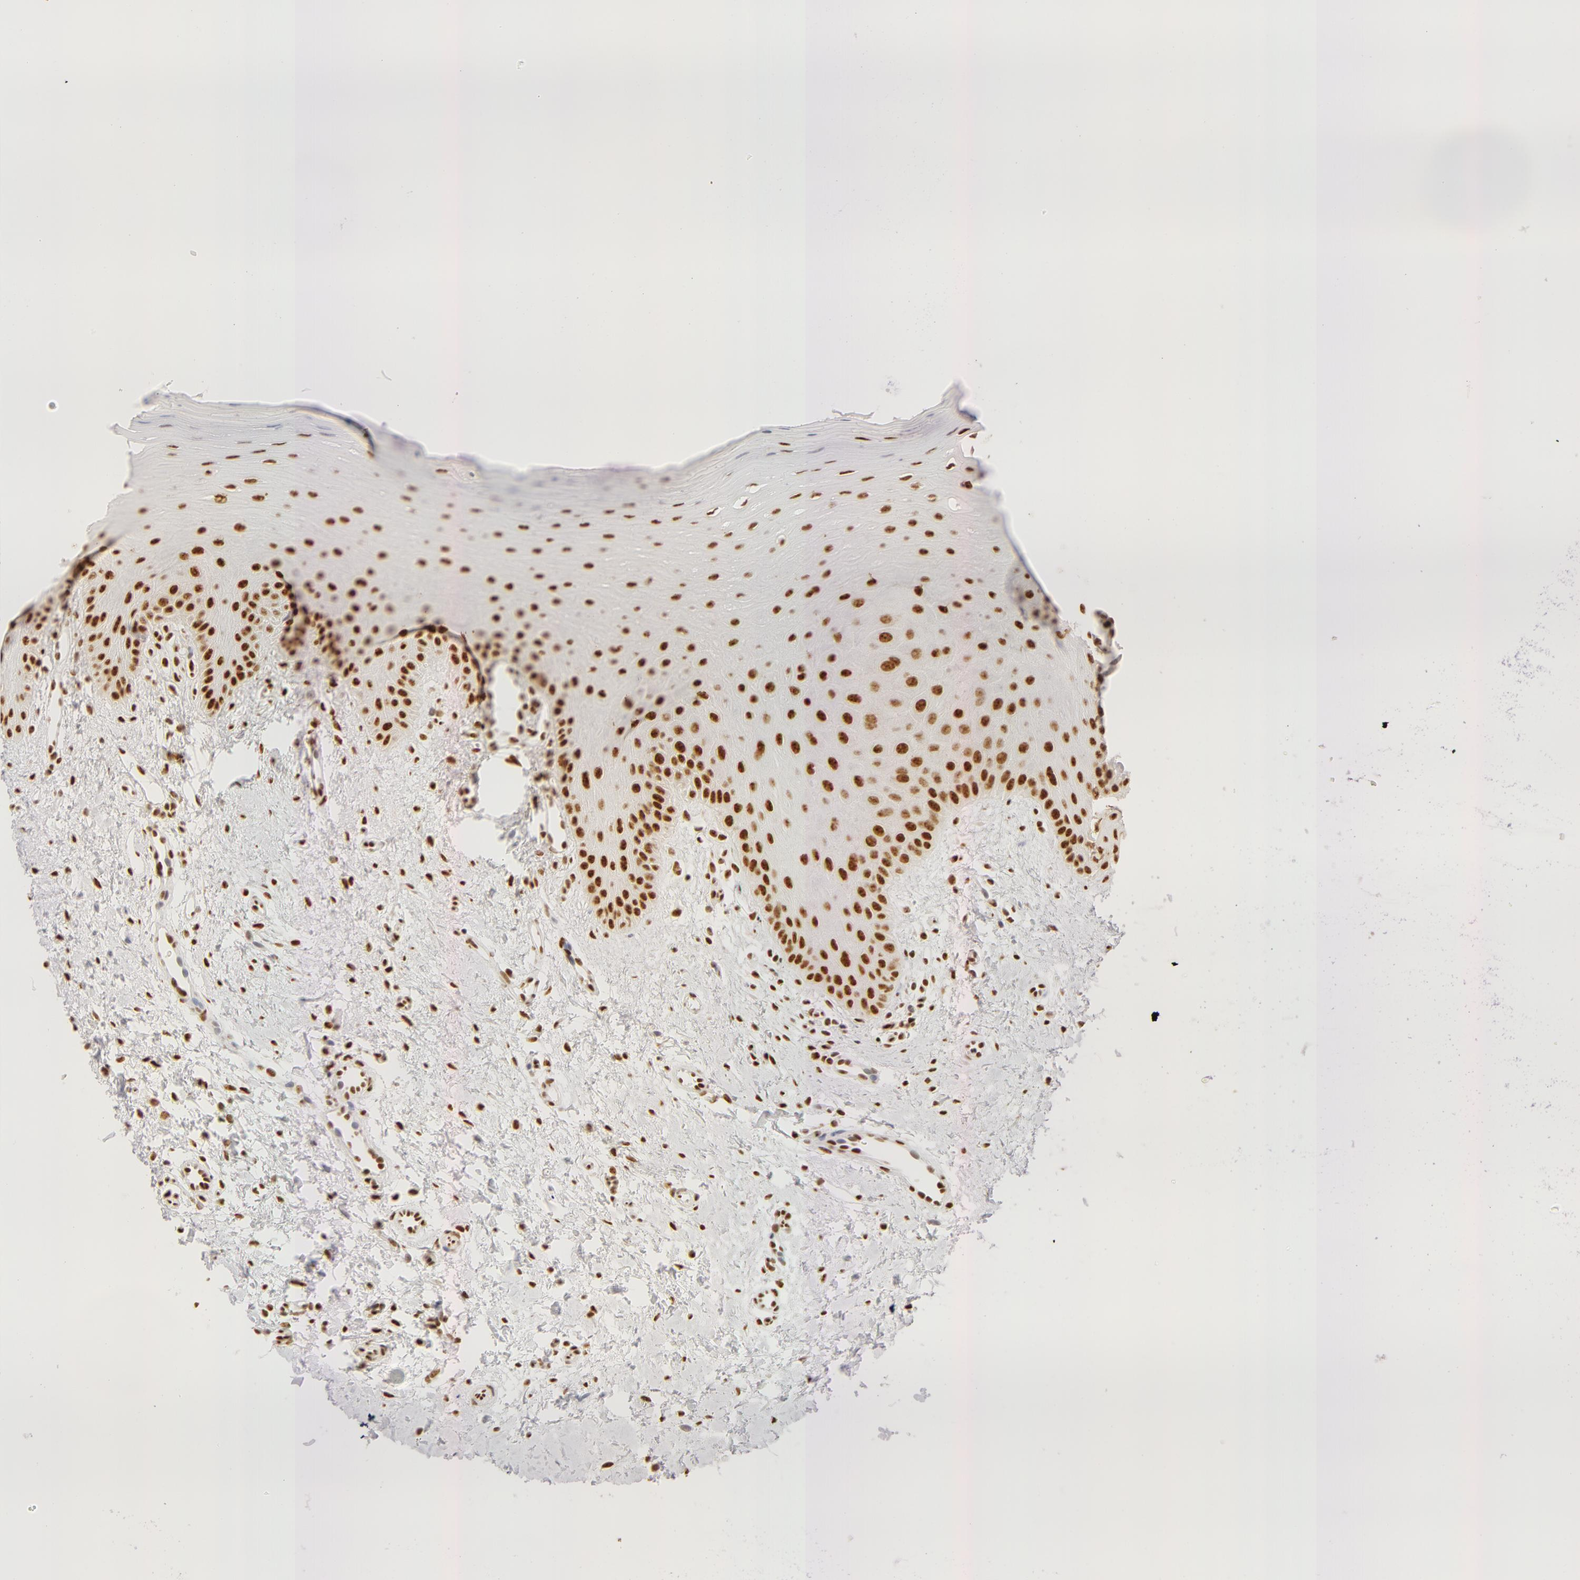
{"staining": {"intensity": "strong", "quantity": ">75%", "location": "nuclear"}, "tissue": "oral mucosa", "cell_type": "Squamous epithelial cells", "image_type": "normal", "snomed": [{"axis": "morphology", "description": "Normal tissue, NOS"}, {"axis": "topography", "description": "Oral tissue"}], "caption": "Protein expression by IHC demonstrates strong nuclear positivity in approximately >75% of squamous epithelial cells in benign oral mucosa. Immunohistochemistry (ihc) stains the protein in brown and the nuclei are stained blue.", "gene": "RBM39", "patient": {"sex": "female", "age": 23}}